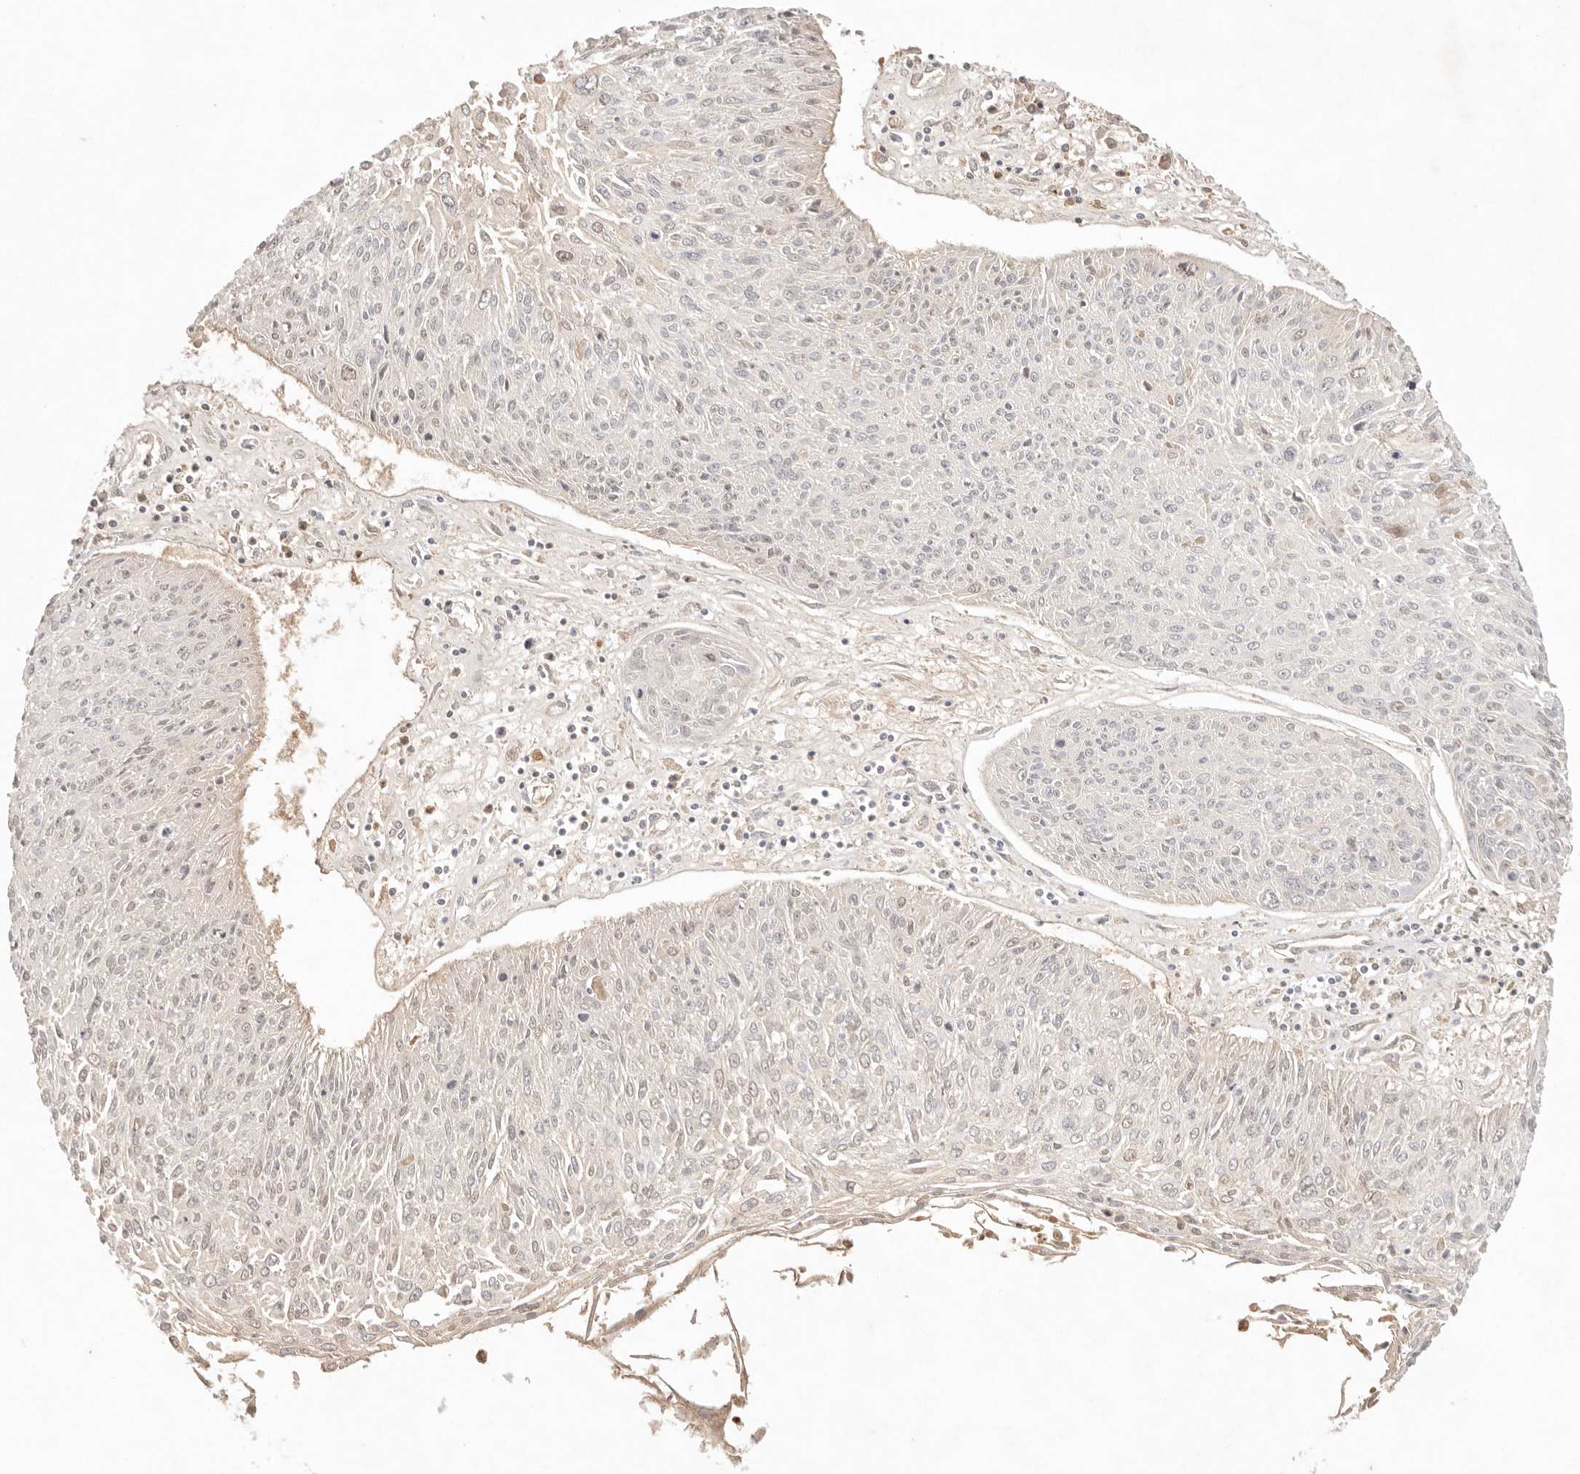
{"staining": {"intensity": "moderate", "quantity": "<25%", "location": "nuclear"}, "tissue": "cervical cancer", "cell_type": "Tumor cells", "image_type": "cancer", "snomed": [{"axis": "morphology", "description": "Squamous cell carcinoma, NOS"}, {"axis": "topography", "description": "Cervix"}], "caption": "Immunohistochemistry (IHC) histopathology image of human cervical squamous cell carcinoma stained for a protein (brown), which reveals low levels of moderate nuclear positivity in approximately <25% of tumor cells.", "gene": "PHLDA3", "patient": {"sex": "female", "age": 51}}